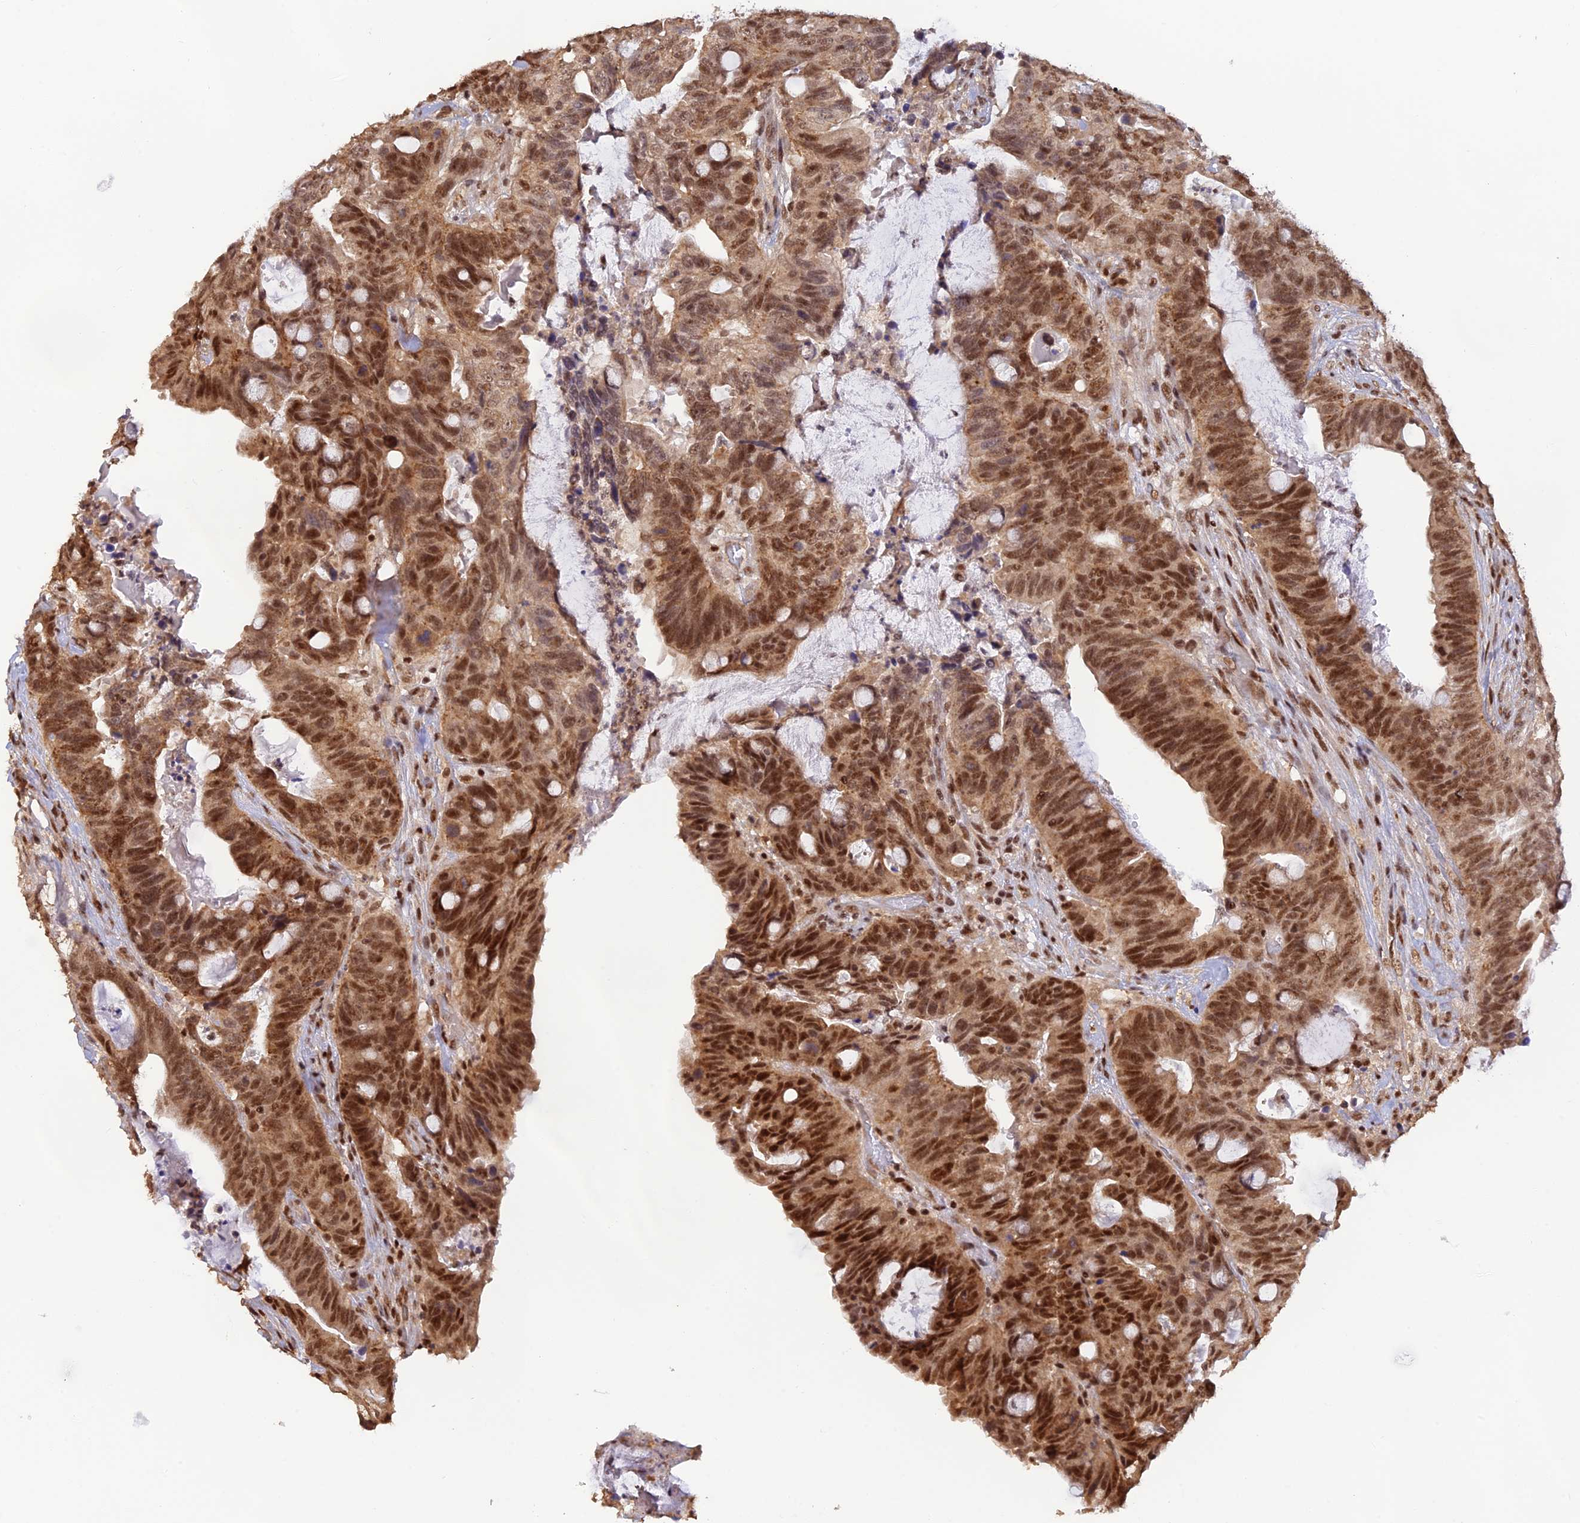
{"staining": {"intensity": "strong", "quantity": ">75%", "location": "nuclear"}, "tissue": "colorectal cancer", "cell_type": "Tumor cells", "image_type": "cancer", "snomed": [{"axis": "morphology", "description": "Adenocarcinoma, NOS"}, {"axis": "topography", "description": "Colon"}], "caption": "Human adenocarcinoma (colorectal) stained for a protein (brown) exhibits strong nuclear positive staining in about >75% of tumor cells.", "gene": "THAP11", "patient": {"sex": "female", "age": 82}}